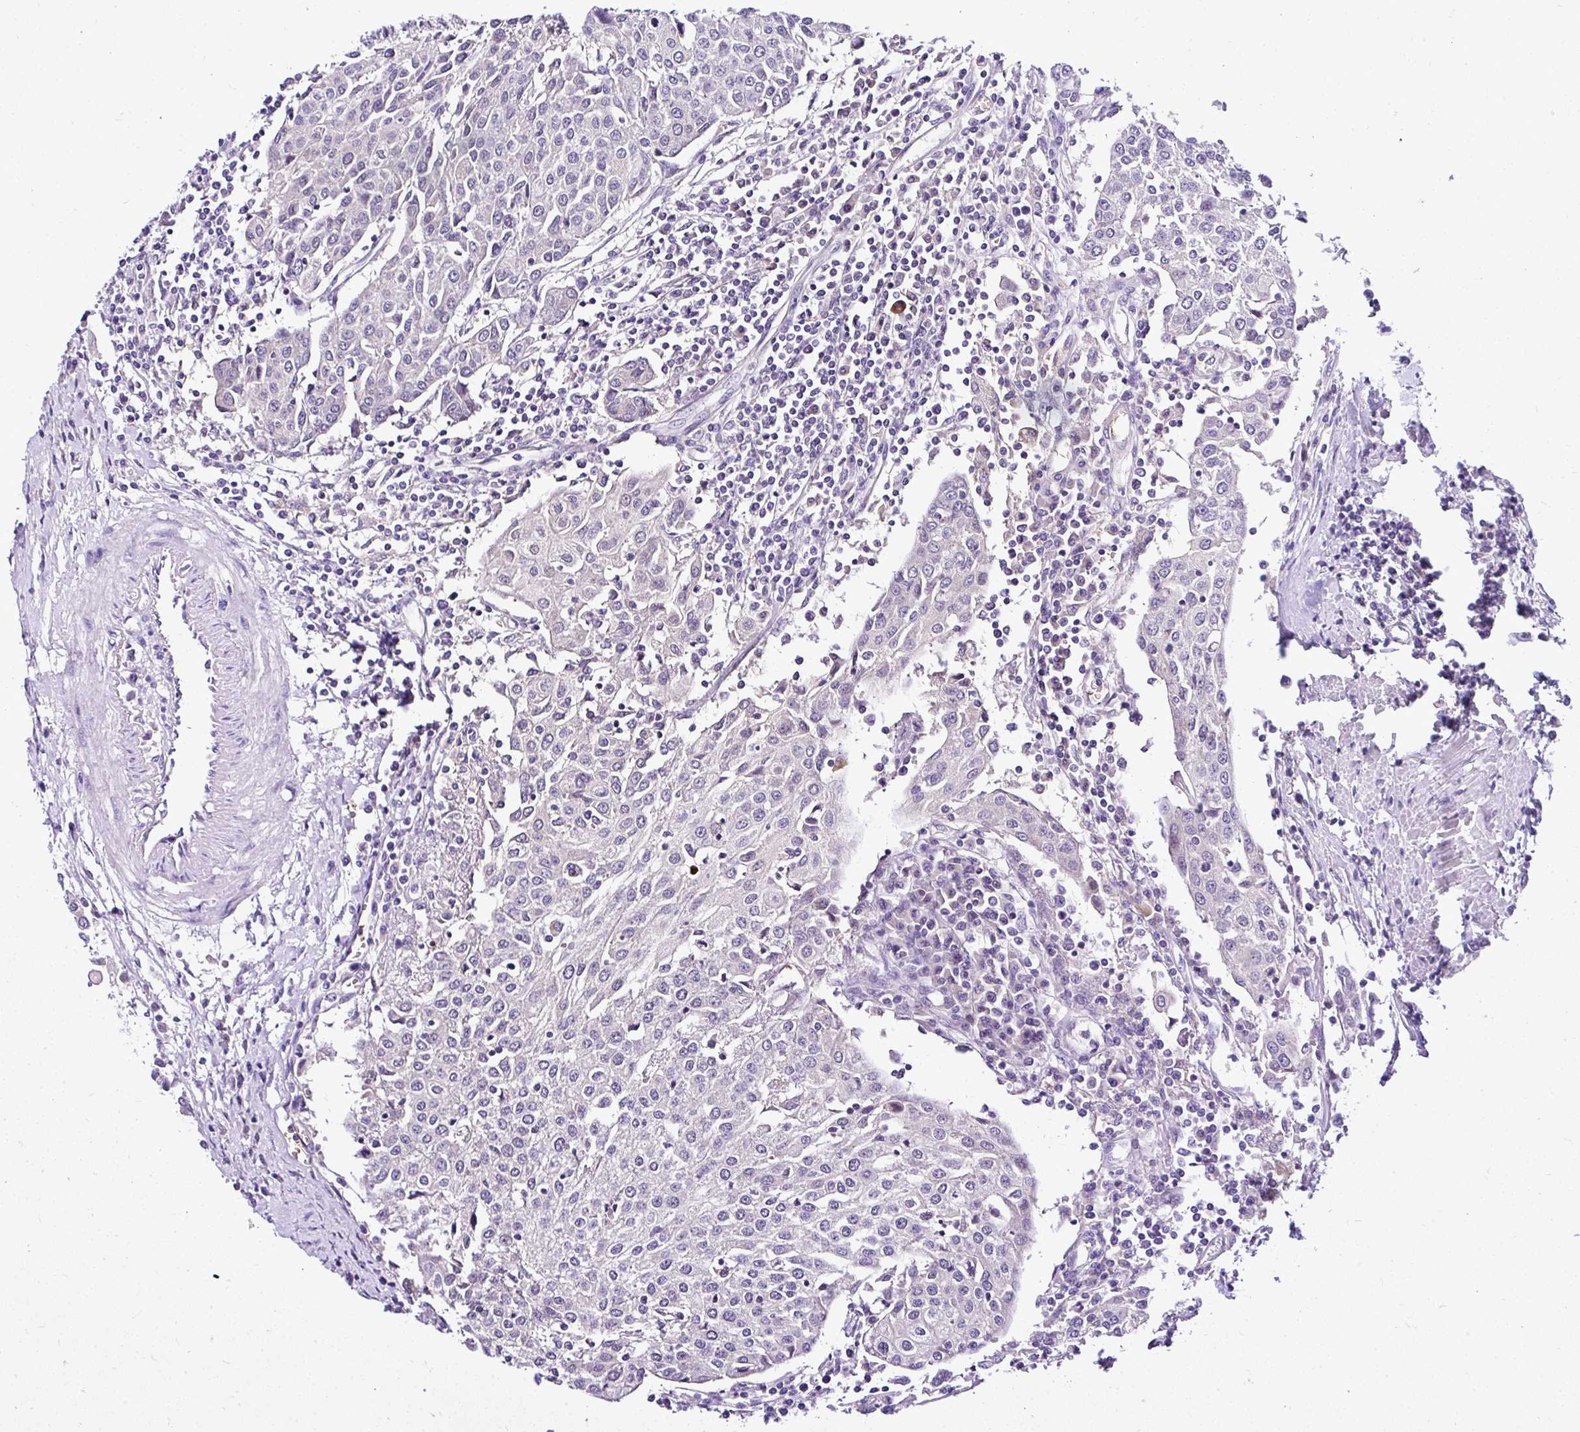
{"staining": {"intensity": "negative", "quantity": "none", "location": "none"}, "tissue": "urothelial cancer", "cell_type": "Tumor cells", "image_type": "cancer", "snomed": [{"axis": "morphology", "description": "Urothelial carcinoma, High grade"}, {"axis": "topography", "description": "Urinary bladder"}], "caption": "High power microscopy micrograph of an IHC image of urothelial cancer, revealing no significant positivity in tumor cells.", "gene": "DEPDC5", "patient": {"sex": "female", "age": 85}}